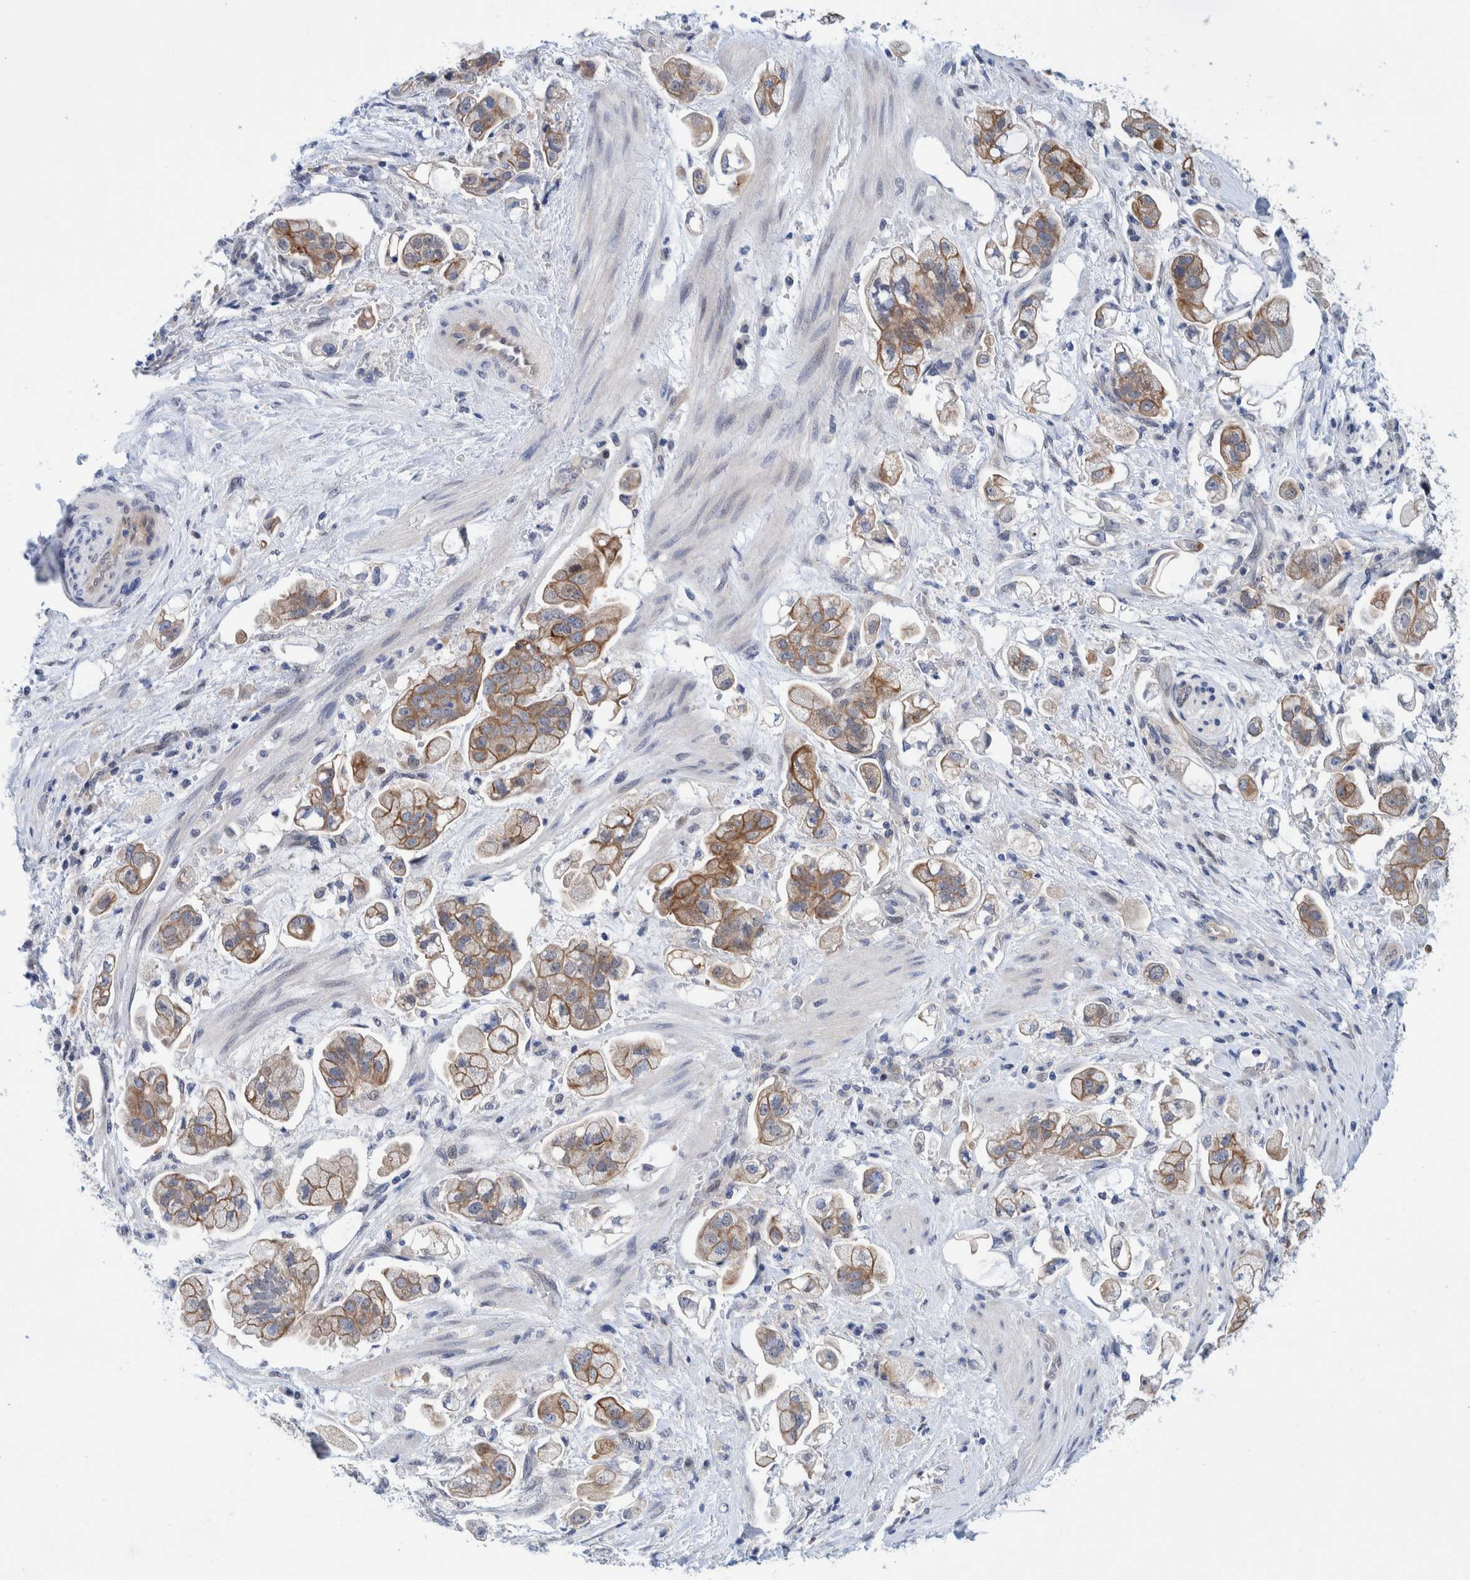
{"staining": {"intensity": "moderate", "quantity": ">75%", "location": "cytoplasmic/membranous"}, "tissue": "stomach cancer", "cell_type": "Tumor cells", "image_type": "cancer", "snomed": [{"axis": "morphology", "description": "Adenocarcinoma, NOS"}, {"axis": "topography", "description": "Stomach"}], "caption": "Immunohistochemical staining of stomach adenocarcinoma demonstrates medium levels of moderate cytoplasmic/membranous expression in about >75% of tumor cells. The staining was performed using DAB to visualize the protein expression in brown, while the nuclei were stained in blue with hematoxylin (Magnification: 20x).", "gene": "PFAS", "patient": {"sex": "male", "age": 62}}